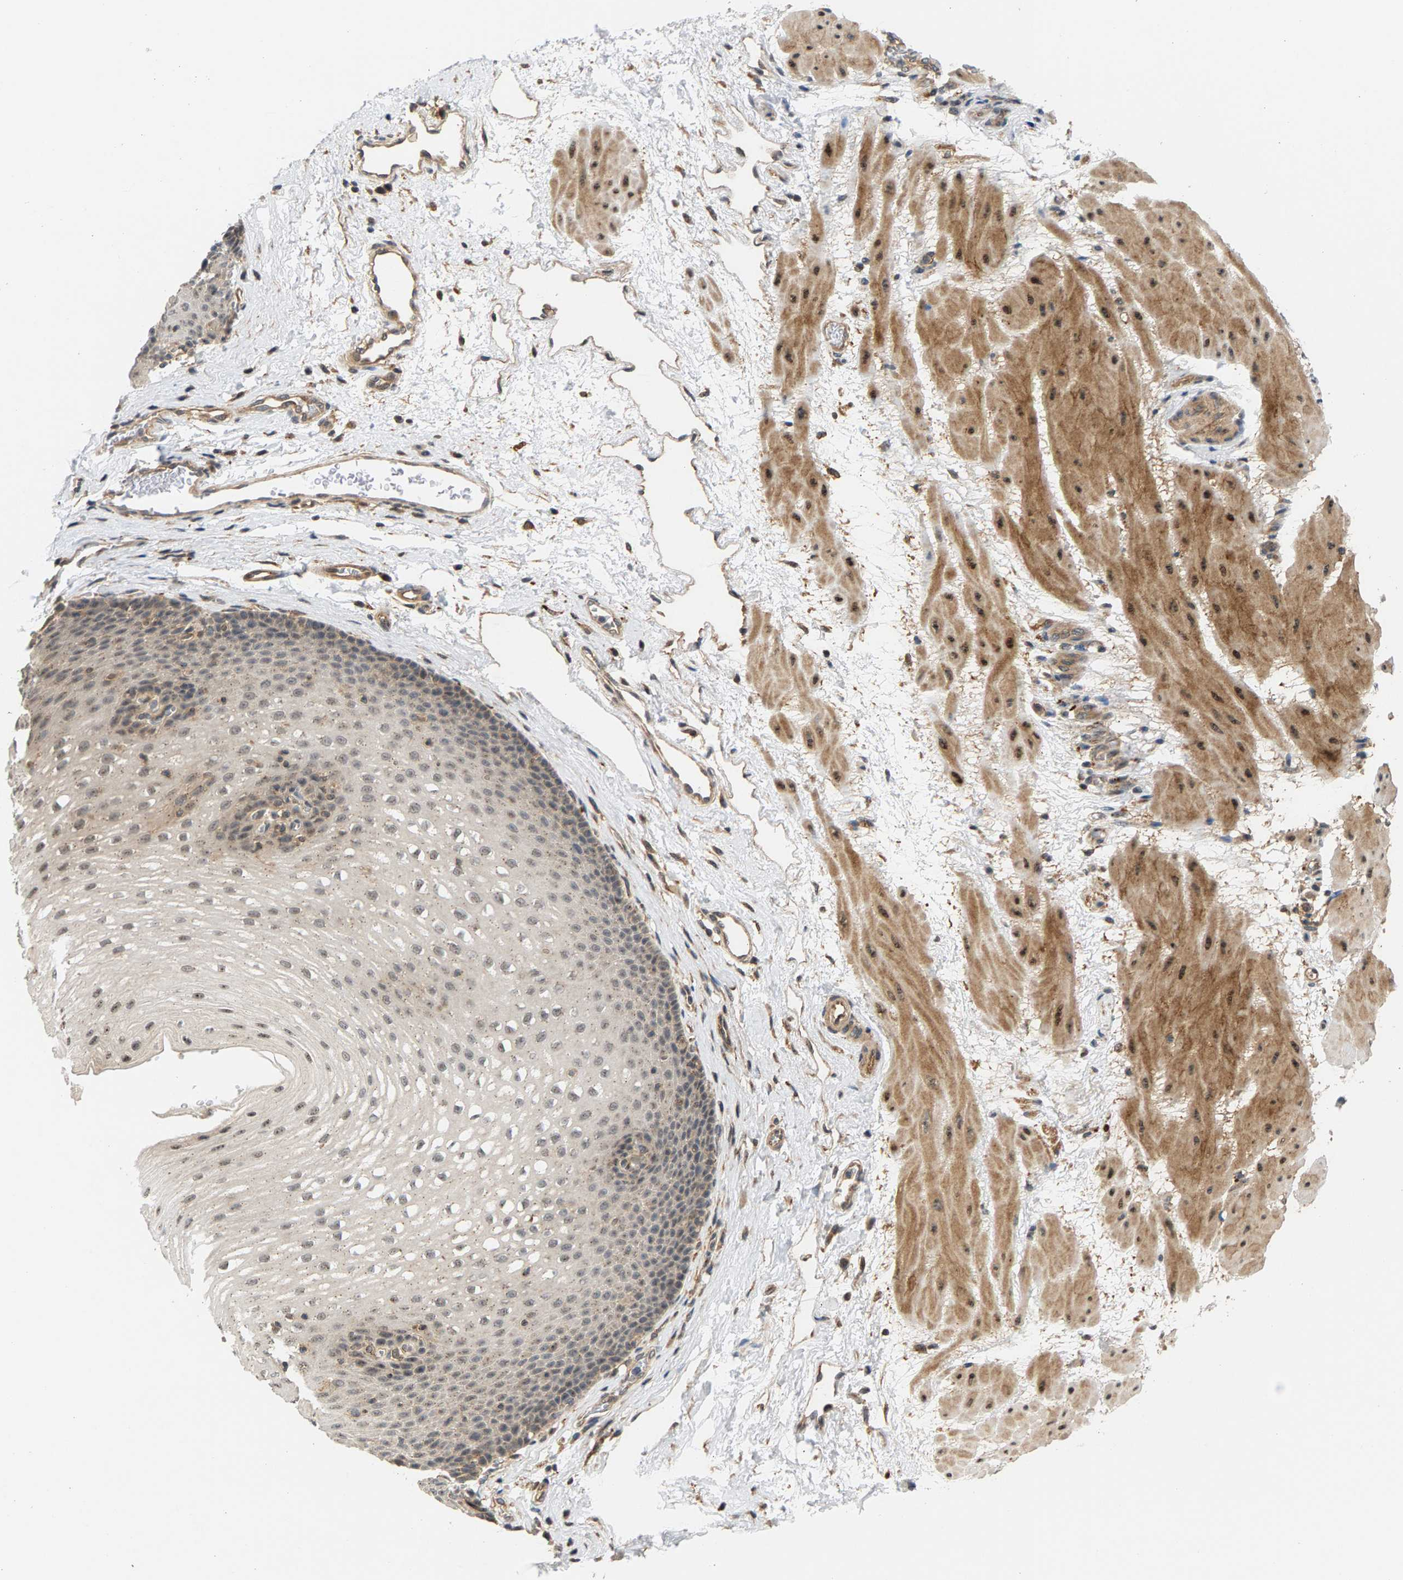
{"staining": {"intensity": "weak", "quantity": "25%-75%", "location": "cytoplasmic/membranous,nuclear"}, "tissue": "esophagus", "cell_type": "Squamous epithelial cells", "image_type": "normal", "snomed": [{"axis": "morphology", "description": "Normal tissue, NOS"}, {"axis": "topography", "description": "Esophagus"}], "caption": "Protein analysis of benign esophagus displays weak cytoplasmic/membranous,nuclear positivity in approximately 25%-75% of squamous epithelial cells. The protein of interest is shown in brown color, while the nuclei are stained blue.", "gene": "MAP2K5", "patient": {"sex": "male", "age": 48}}